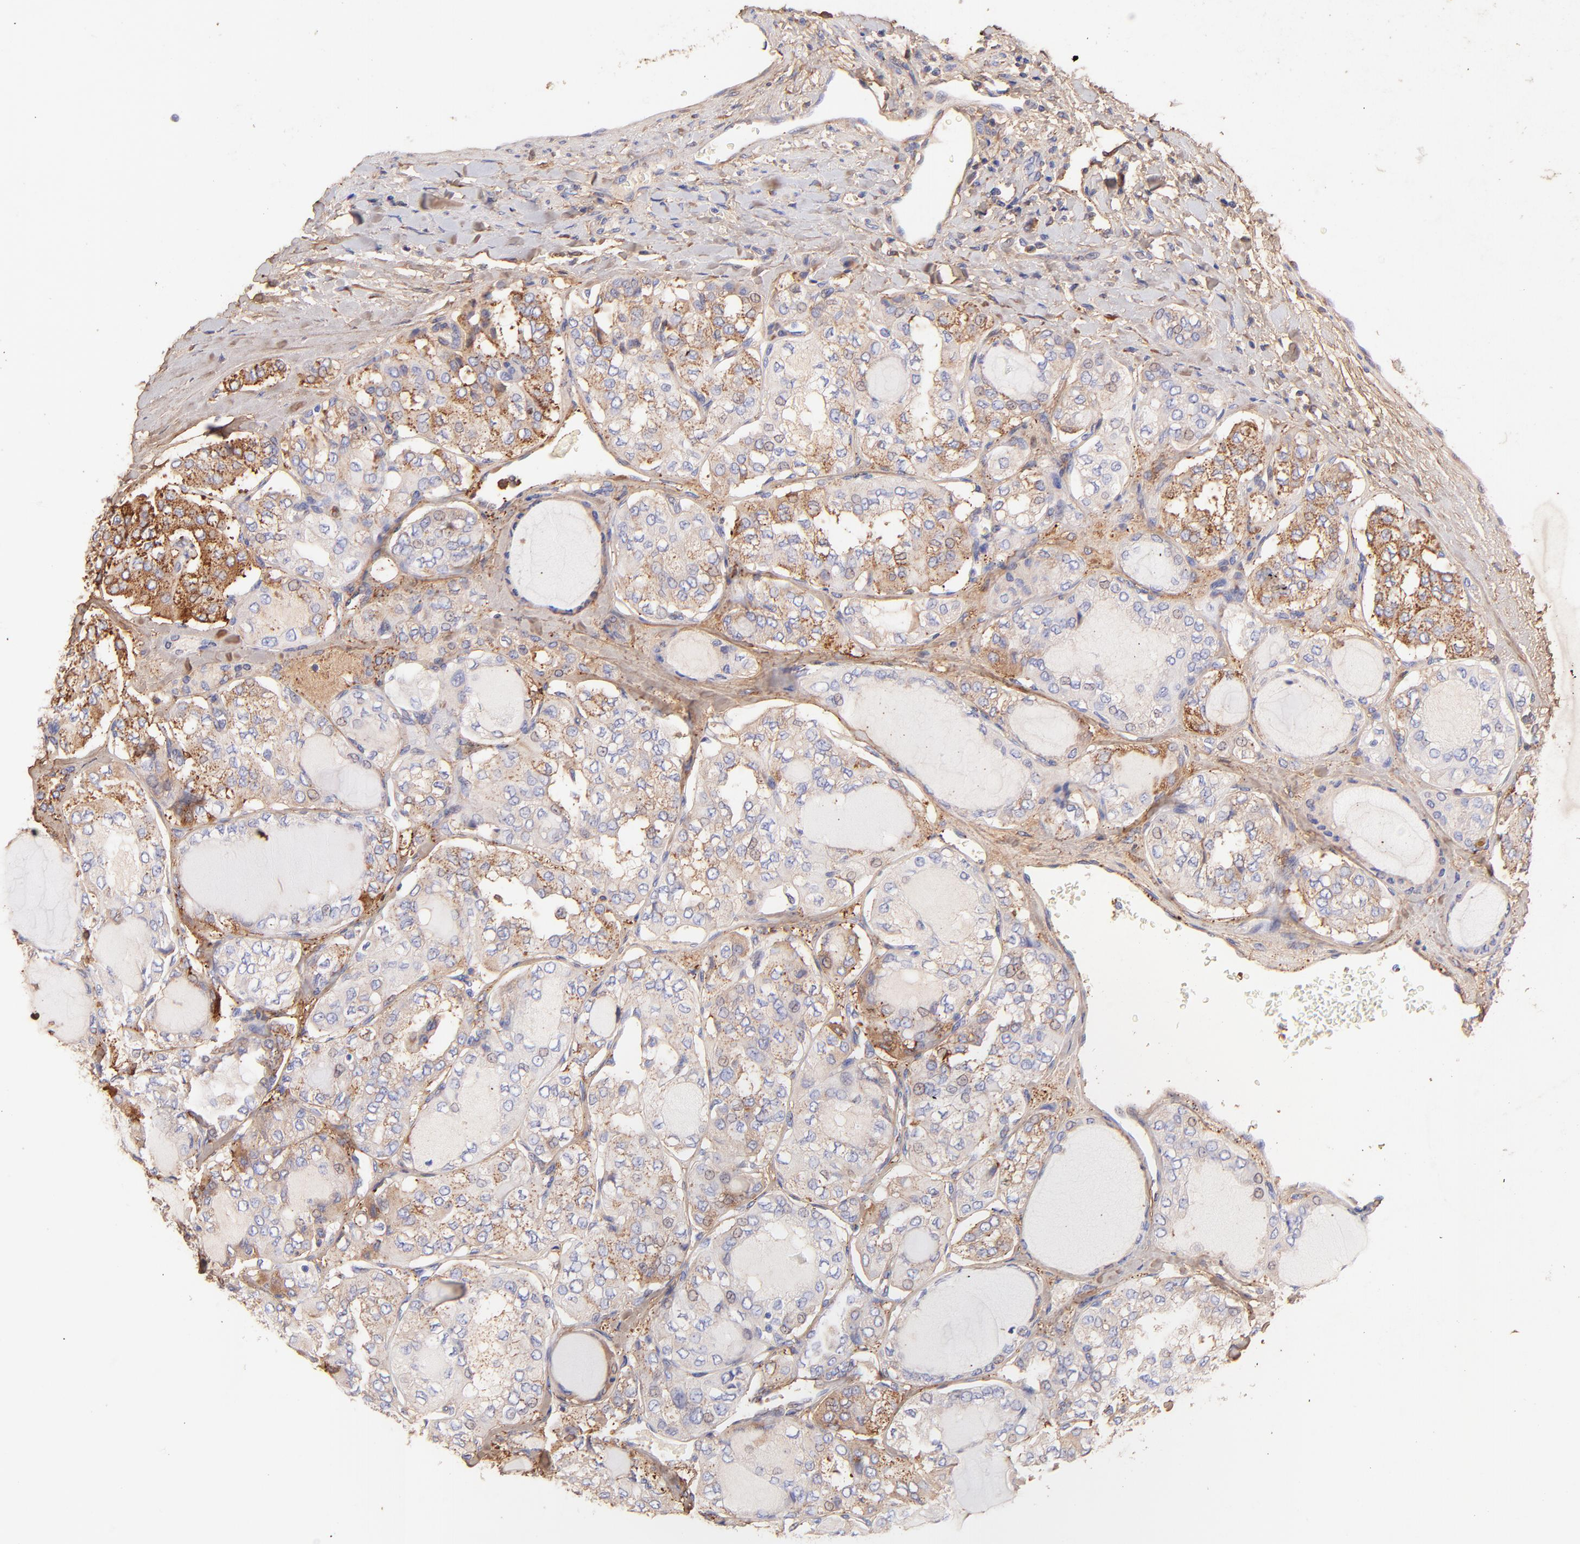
{"staining": {"intensity": "weak", "quantity": ">75%", "location": "cytoplasmic/membranous"}, "tissue": "thyroid cancer", "cell_type": "Tumor cells", "image_type": "cancer", "snomed": [{"axis": "morphology", "description": "Papillary adenocarcinoma, NOS"}, {"axis": "topography", "description": "Thyroid gland"}], "caption": "Immunohistochemistry (IHC) (DAB (3,3'-diaminobenzidine)) staining of papillary adenocarcinoma (thyroid) shows weak cytoplasmic/membranous protein positivity in about >75% of tumor cells.", "gene": "BGN", "patient": {"sex": "male", "age": 20}}